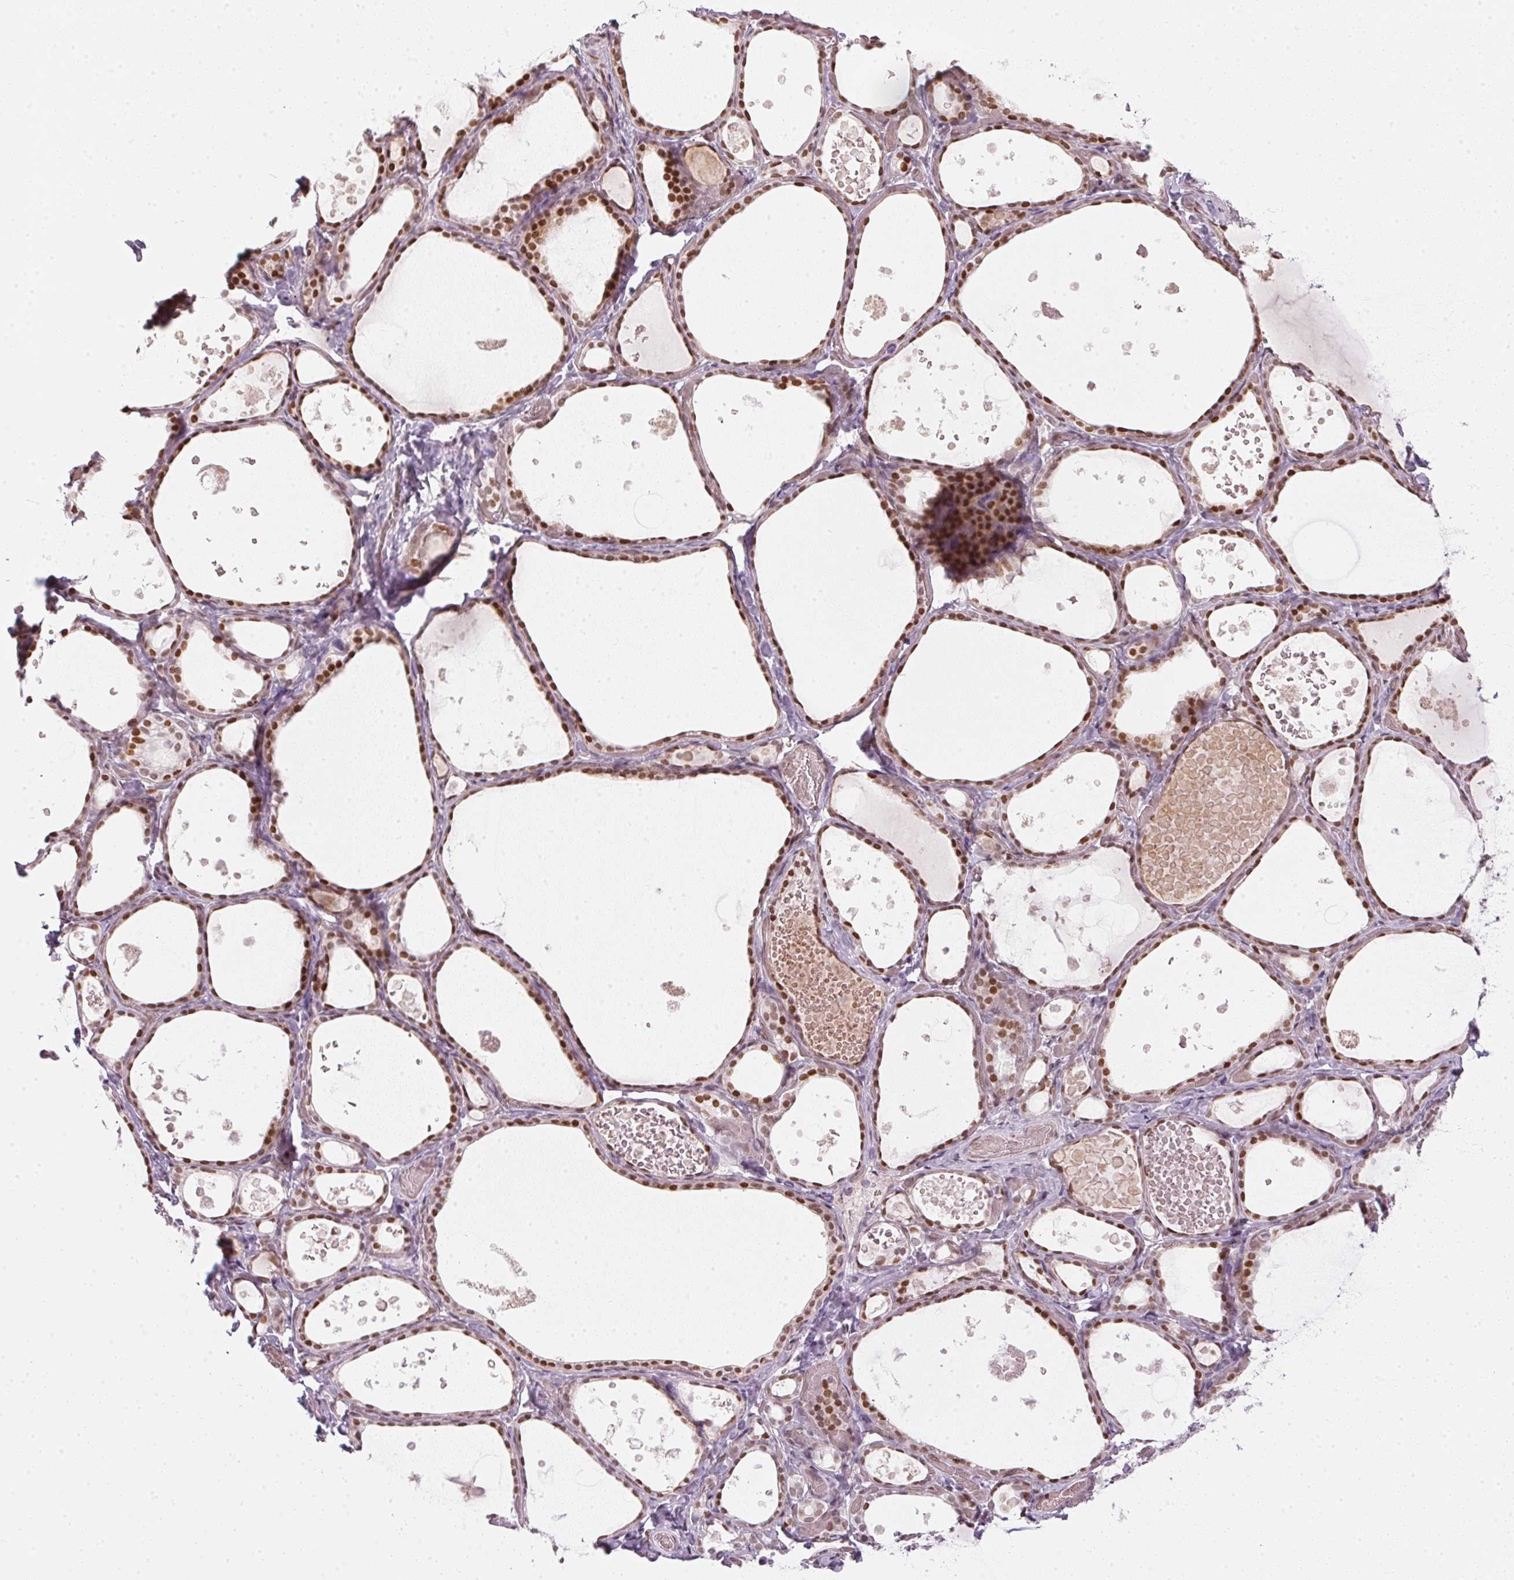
{"staining": {"intensity": "moderate", "quantity": ">75%", "location": "nuclear"}, "tissue": "thyroid gland", "cell_type": "Glandular cells", "image_type": "normal", "snomed": [{"axis": "morphology", "description": "Normal tissue, NOS"}, {"axis": "topography", "description": "Thyroid gland"}], "caption": "This is a micrograph of IHC staining of unremarkable thyroid gland, which shows moderate positivity in the nuclear of glandular cells.", "gene": "KAT6A", "patient": {"sex": "female", "age": 56}}